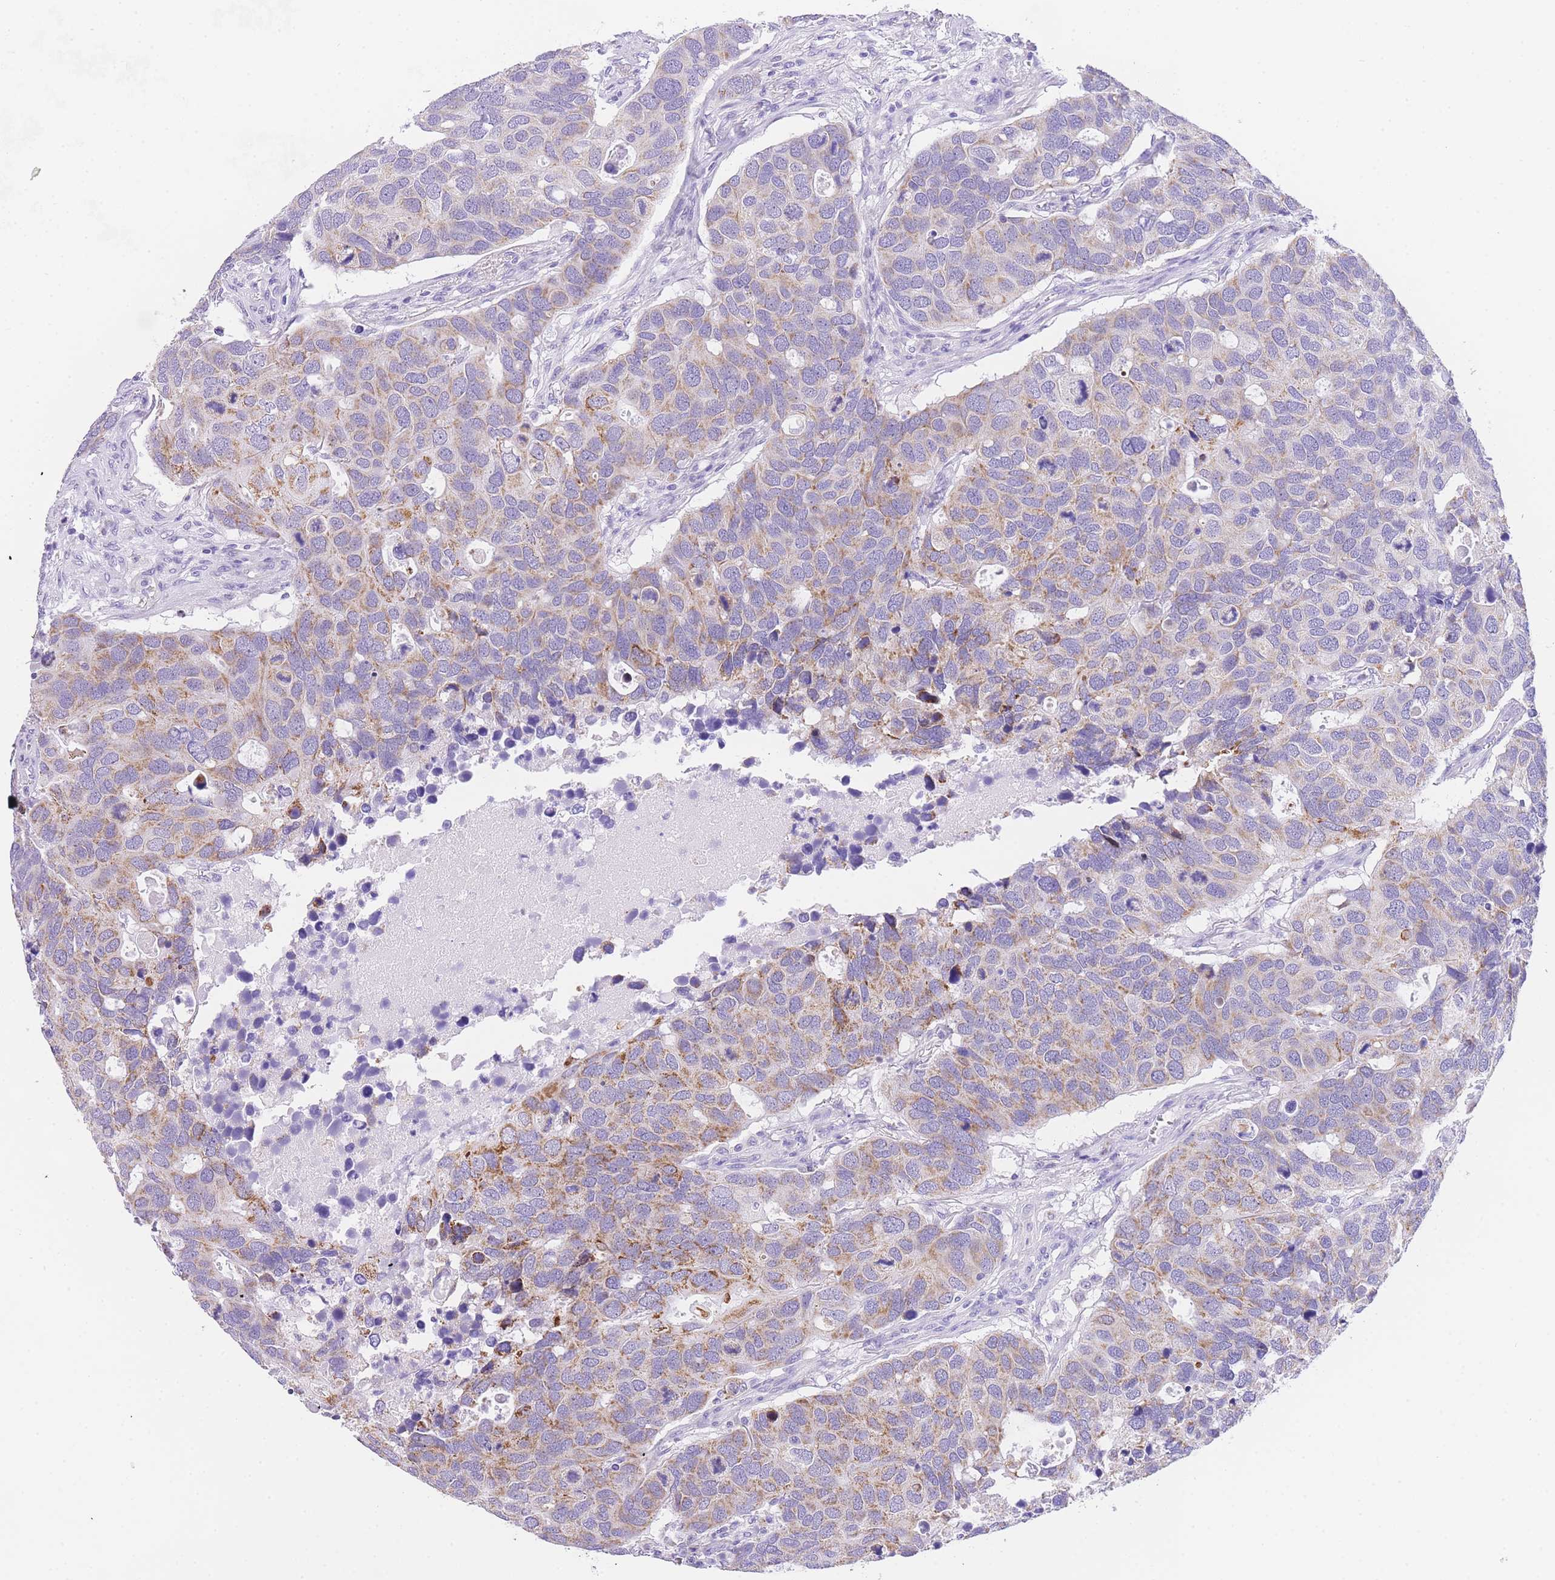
{"staining": {"intensity": "moderate", "quantity": "<25%", "location": "cytoplasmic/membranous"}, "tissue": "breast cancer", "cell_type": "Tumor cells", "image_type": "cancer", "snomed": [{"axis": "morphology", "description": "Duct carcinoma"}, {"axis": "topography", "description": "Breast"}], "caption": "This is a photomicrograph of IHC staining of invasive ductal carcinoma (breast), which shows moderate staining in the cytoplasmic/membranous of tumor cells.", "gene": "NKD2", "patient": {"sex": "female", "age": 83}}